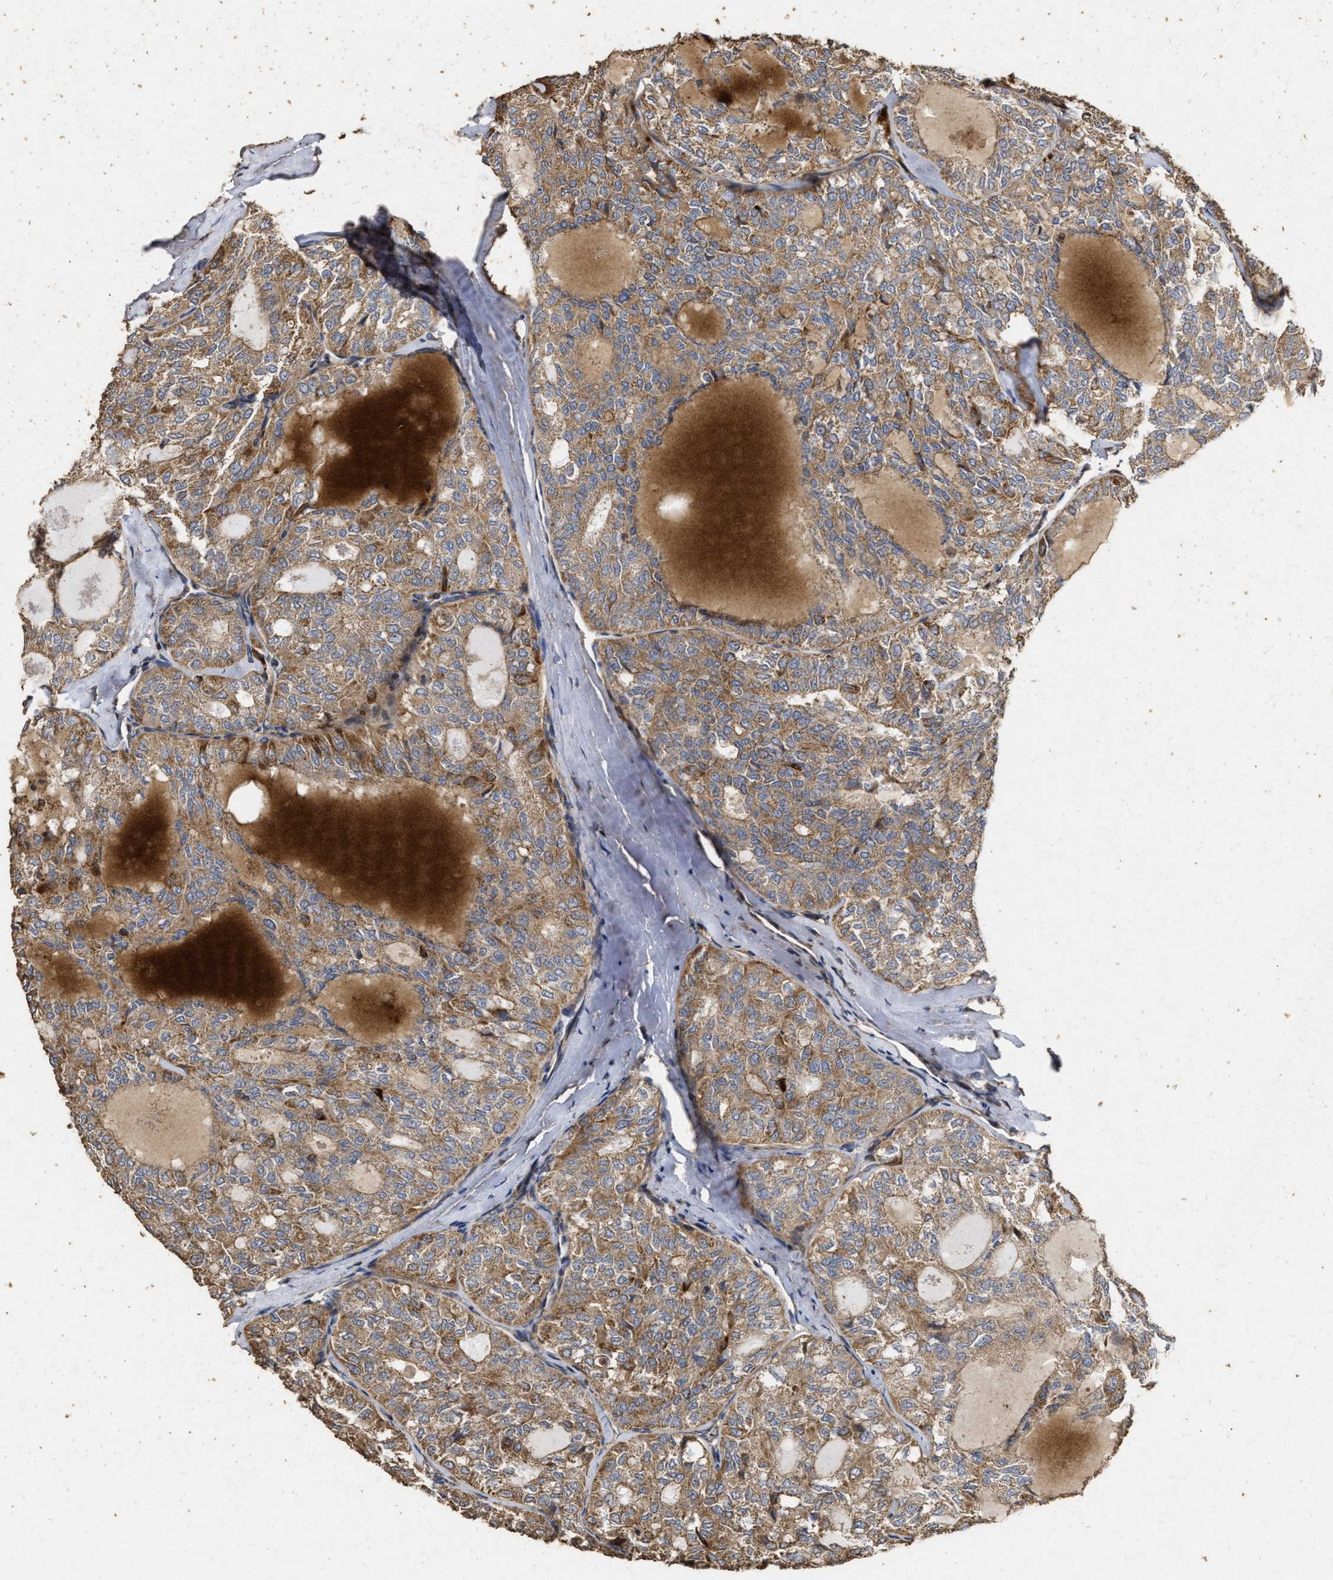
{"staining": {"intensity": "moderate", "quantity": ">75%", "location": "cytoplasmic/membranous"}, "tissue": "thyroid cancer", "cell_type": "Tumor cells", "image_type": "cancer", "snomed": [{"axis": "morphology", "description": "Follicular adenoma carcinoma, NOS"}, {"axis": "topography", "description": "Thyroid gland"}], "caption": "Immunohistochemical staining of human thyroid follicular adenoma carcinoma shows medium levels of moderate cytoplasmic/membranous protein staining in approximately >75% of tumor cells. The staining is performed using DAB (3,3'-diaminobenzidine) brown chromogen to label protein expression. The nuclei are counter-stained blue using hematoxylin.", "gene": "NAV1", "patient": {"sex": "male", "age": 75}}